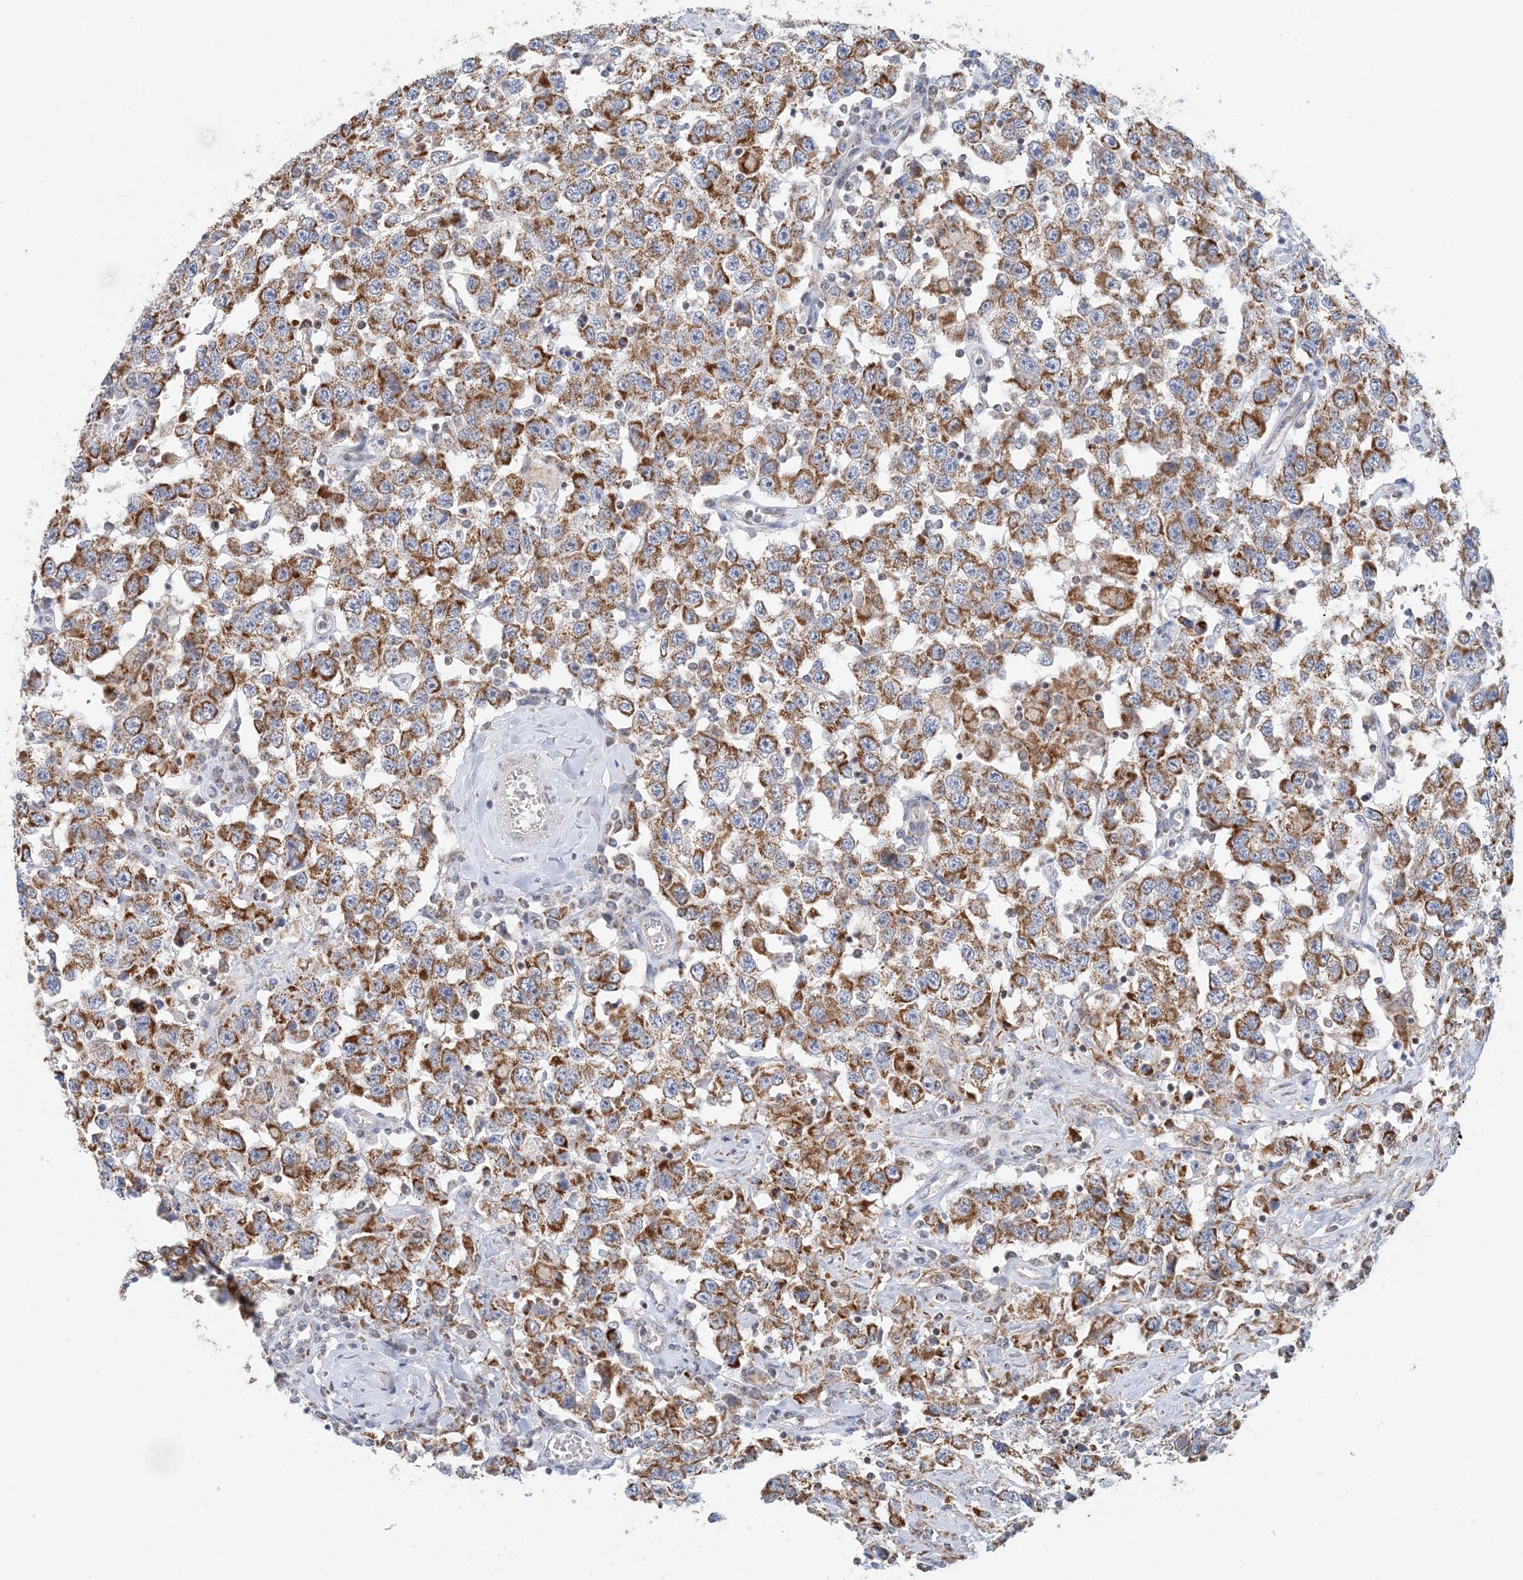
{"staining": {"intensity": "strong", "quantity": ">75%", "location": "cytoplasmic/membranous"}, "tissue": "testis cancer", "cell_type": "Tumor cells", "image_type": "cancer", "snomed": [{"axis": "morphology", "description": "Seminoma, NOS"}, {"axis": "topography", "description": "Testis"}], "caption": "Tumor cells demonstrate high levels of strong cytoplasmic/membranous staining in about >75% of cells in seminoma (testis).", "gene": "BDH1", "patient": {"sex": "male", "age": 41}}